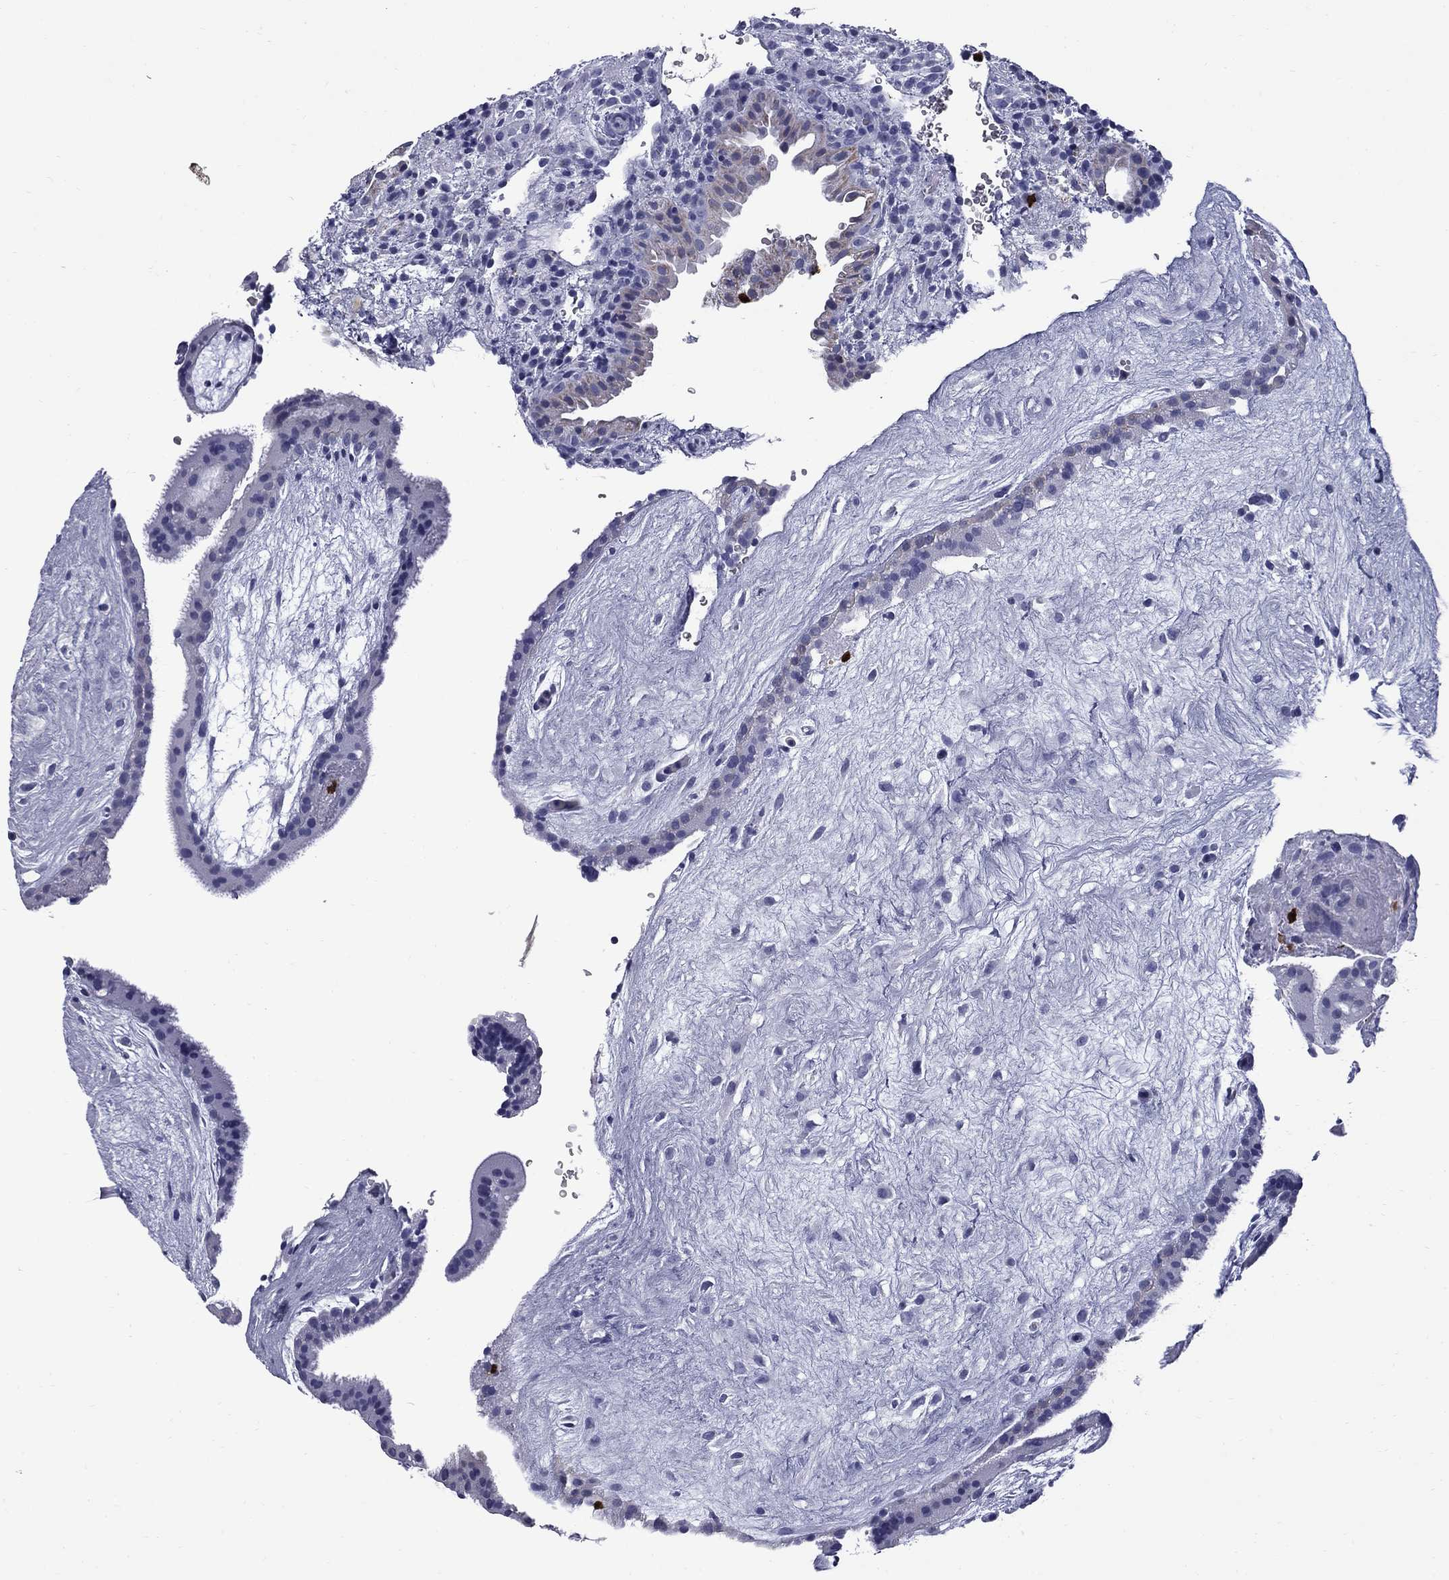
{"staining": {"intensity": "negative", "quantity": "none", "location": "none"}, "tissue": "placenta", "cell_type": "Decidual cells", "image_type": "normal", "snomed": [{"axis": "morphology", "description": "Normal tissue, NOS"}, {"axis": "topography", "description": "Placenta"}], "caption": "Decidual cells show no significant positivity in unremarkable placenta. Nuclei are stained in blue.", "gene": "TRIM29", "patient": {"sex": "female", "age": 19}}